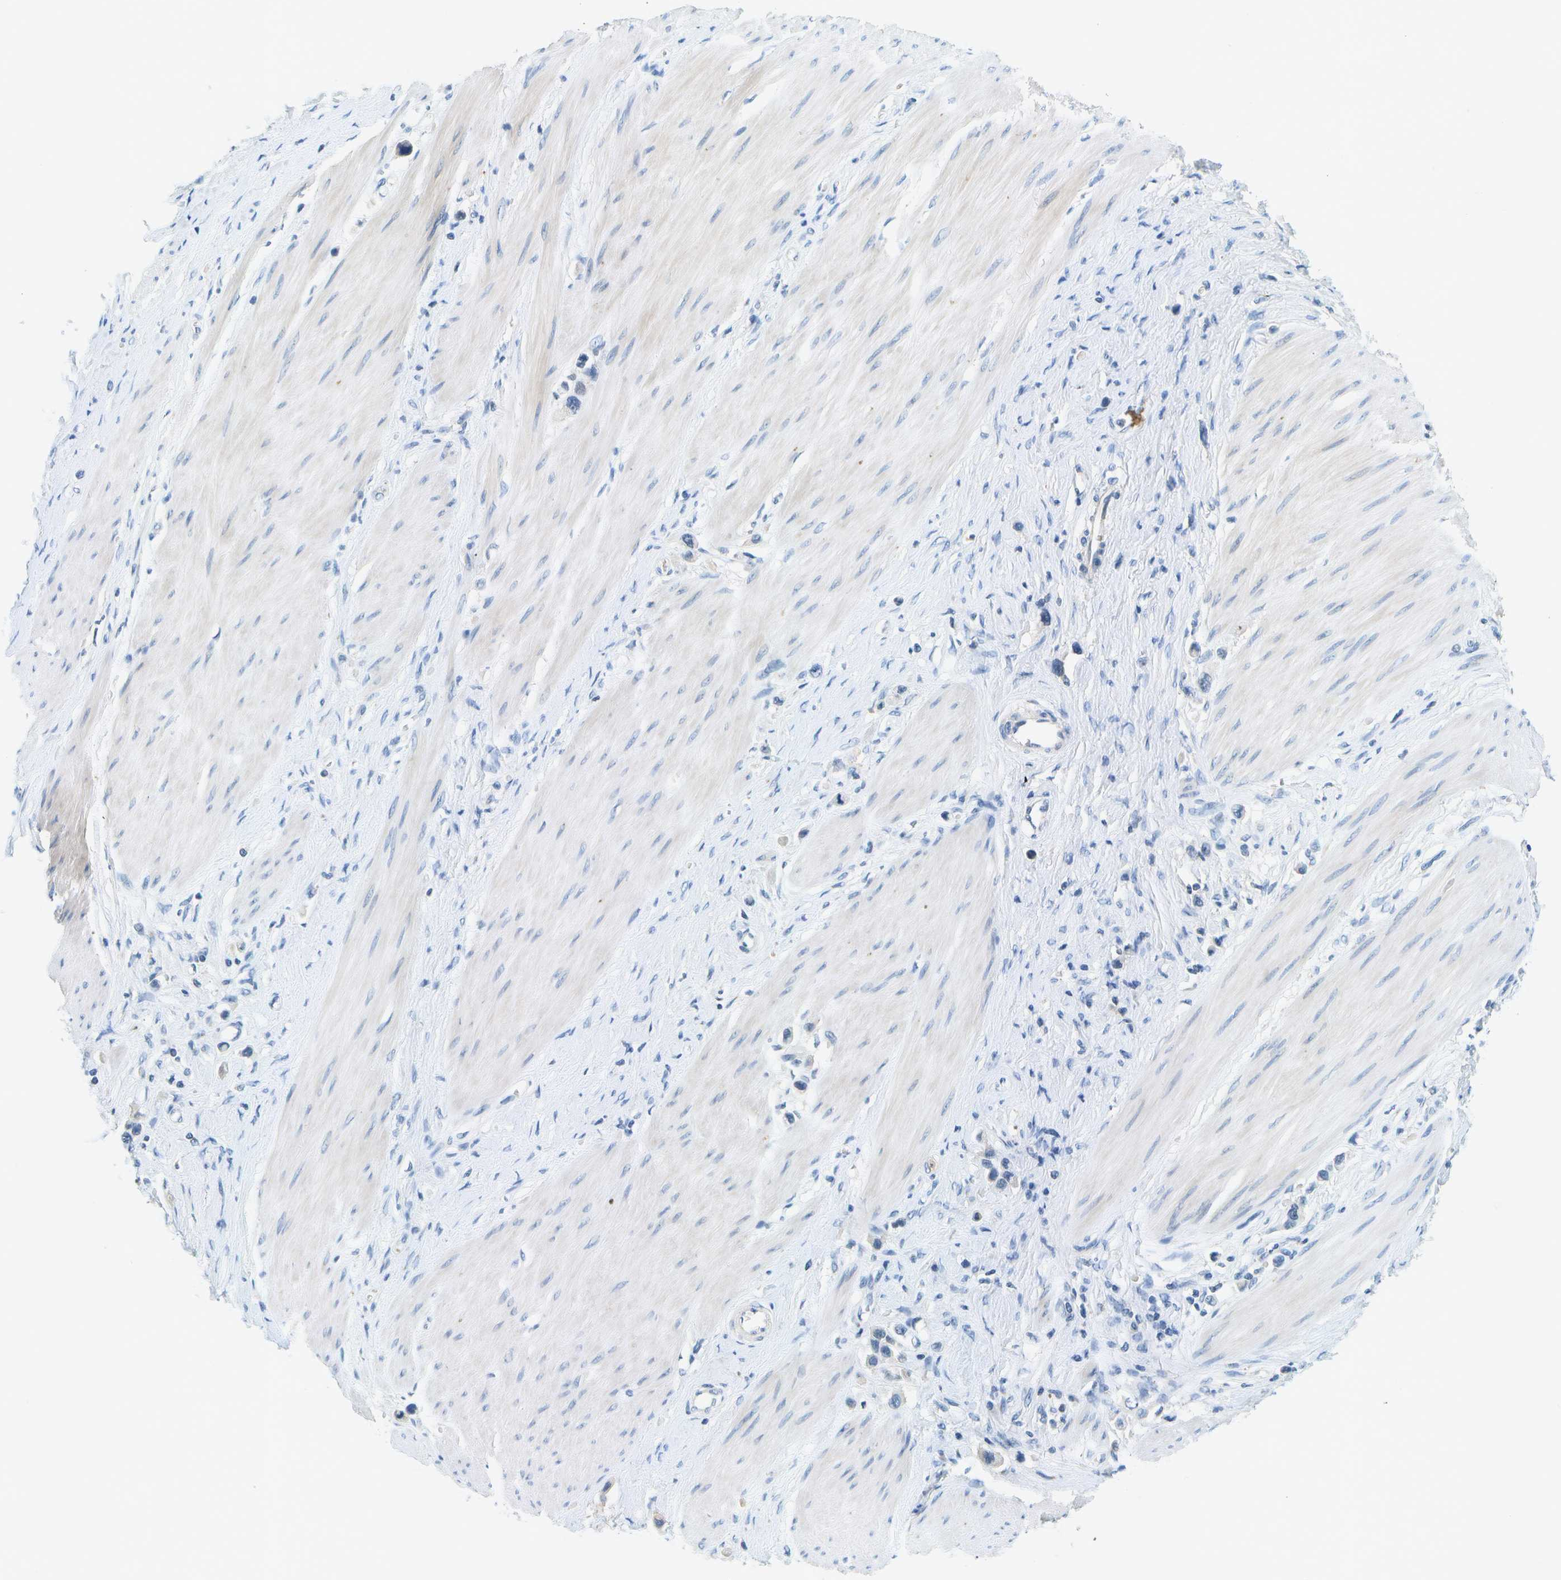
{"staining": {"intensity": "negative", "quantity": "none", "location": "none"}, "tissue": "stomach cancer", "cell_type": "Tumor cells", "image_type": "cancer", "snomed": [{"axis": "morphology", "description": "Adenocarcinoma, NOS"}, {"axis": "topography", "description": "Stomach"}], "caption": "Adenocarcinoma (stomach) was stained to show a protein in brown. There is no significant expression in tumor cells.", "gene": "RASGRP2", "patient": {"sex": "female", "age": 65}}